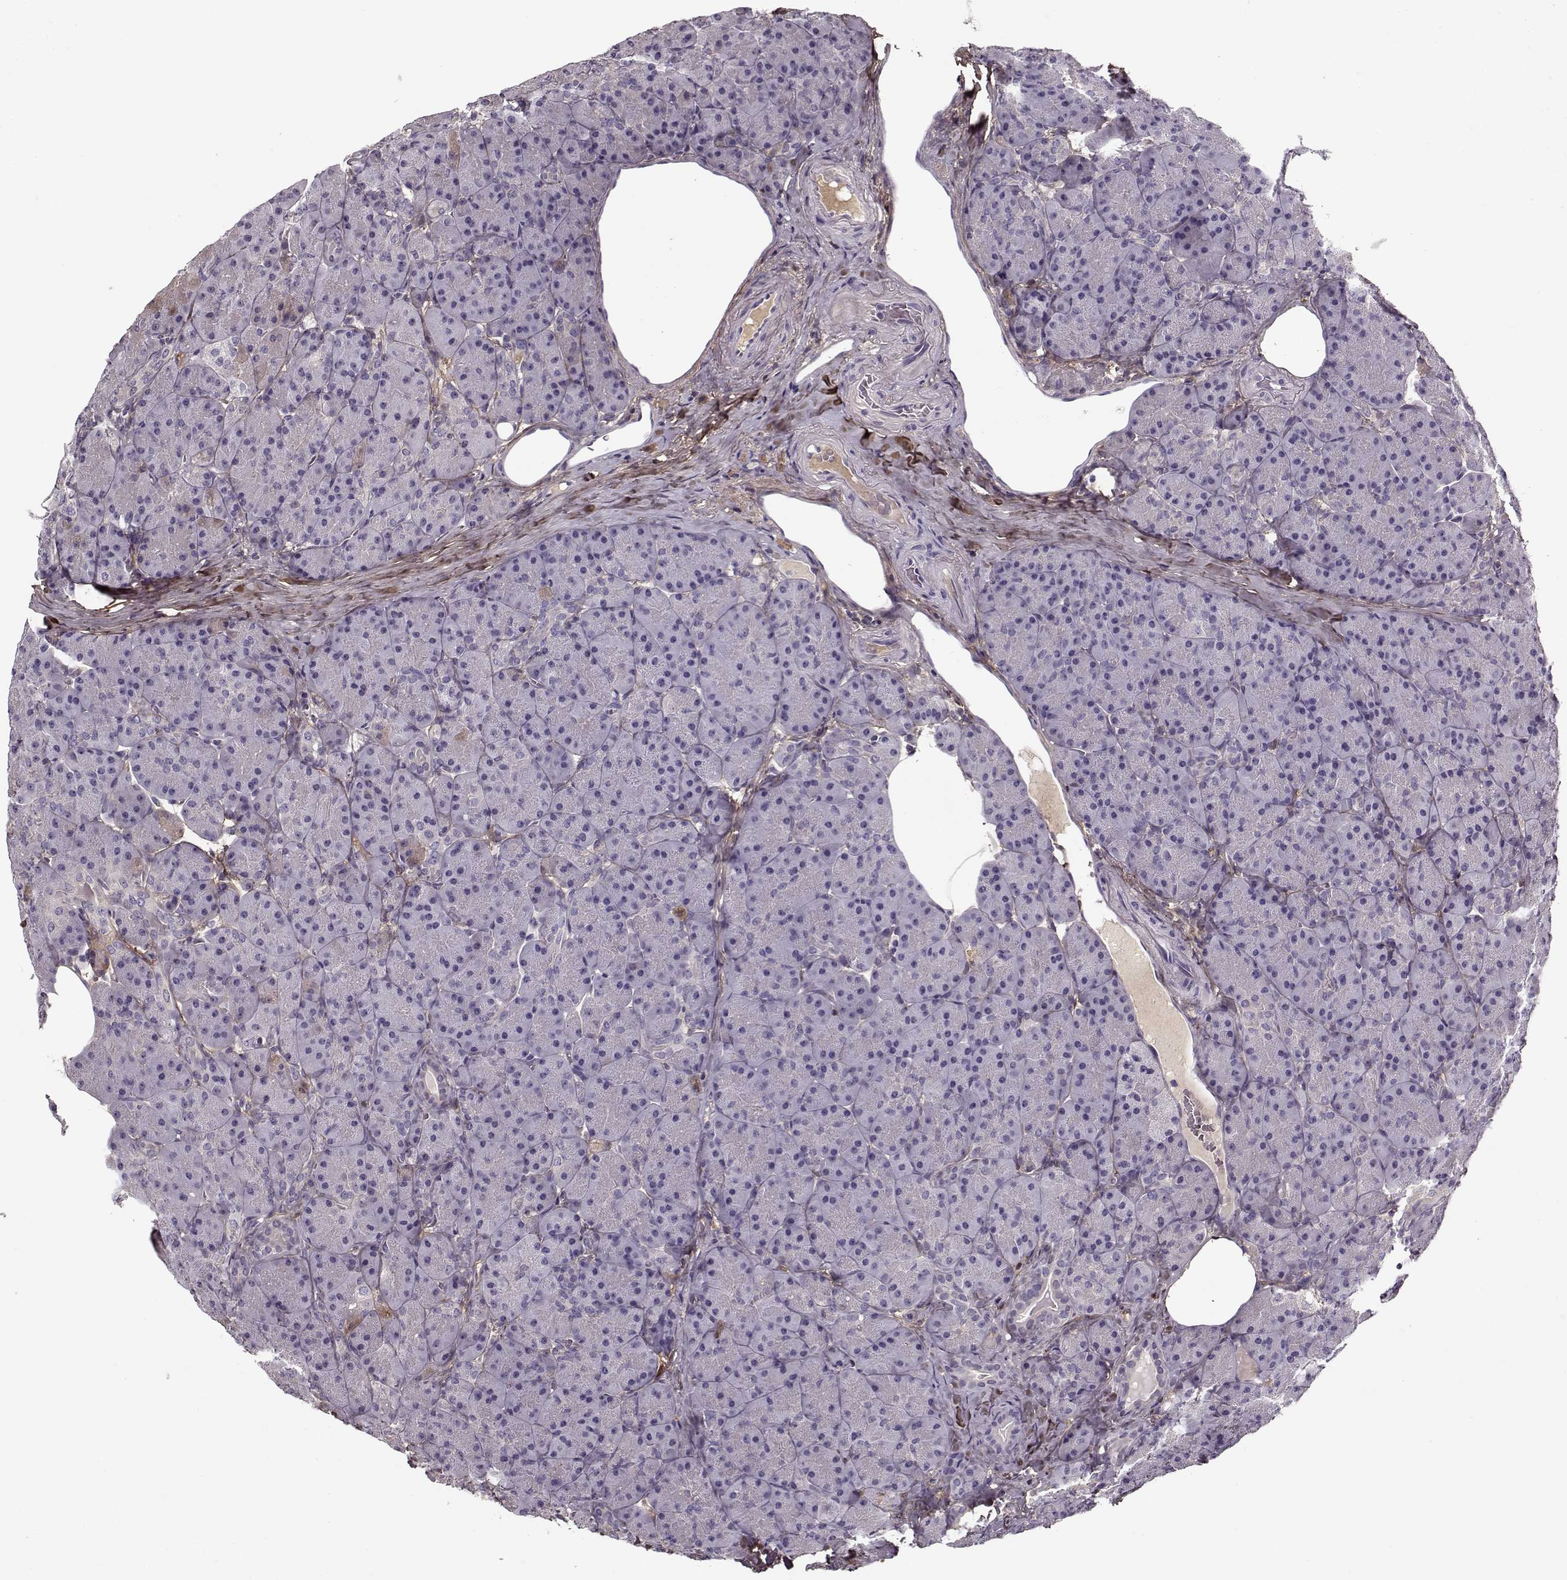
{"staining": {"intensity": "negative", "quantity": "none", "location": "none"}, "tissue": "pancreas", "cell_type": "Exocrine glandular cells", "image_type": "normal", "snomed": [{"axis": "morphology", "description": "Normal tissue, NOS"}, {"axis": "topography", "description": "Pancreas"}], "caption": "Photomicrograph shows no significant protein staining in exocrine glandular cells of normal pancreas.", "gene": "LUM", "patient": {"sex": "male", "age": 57}}